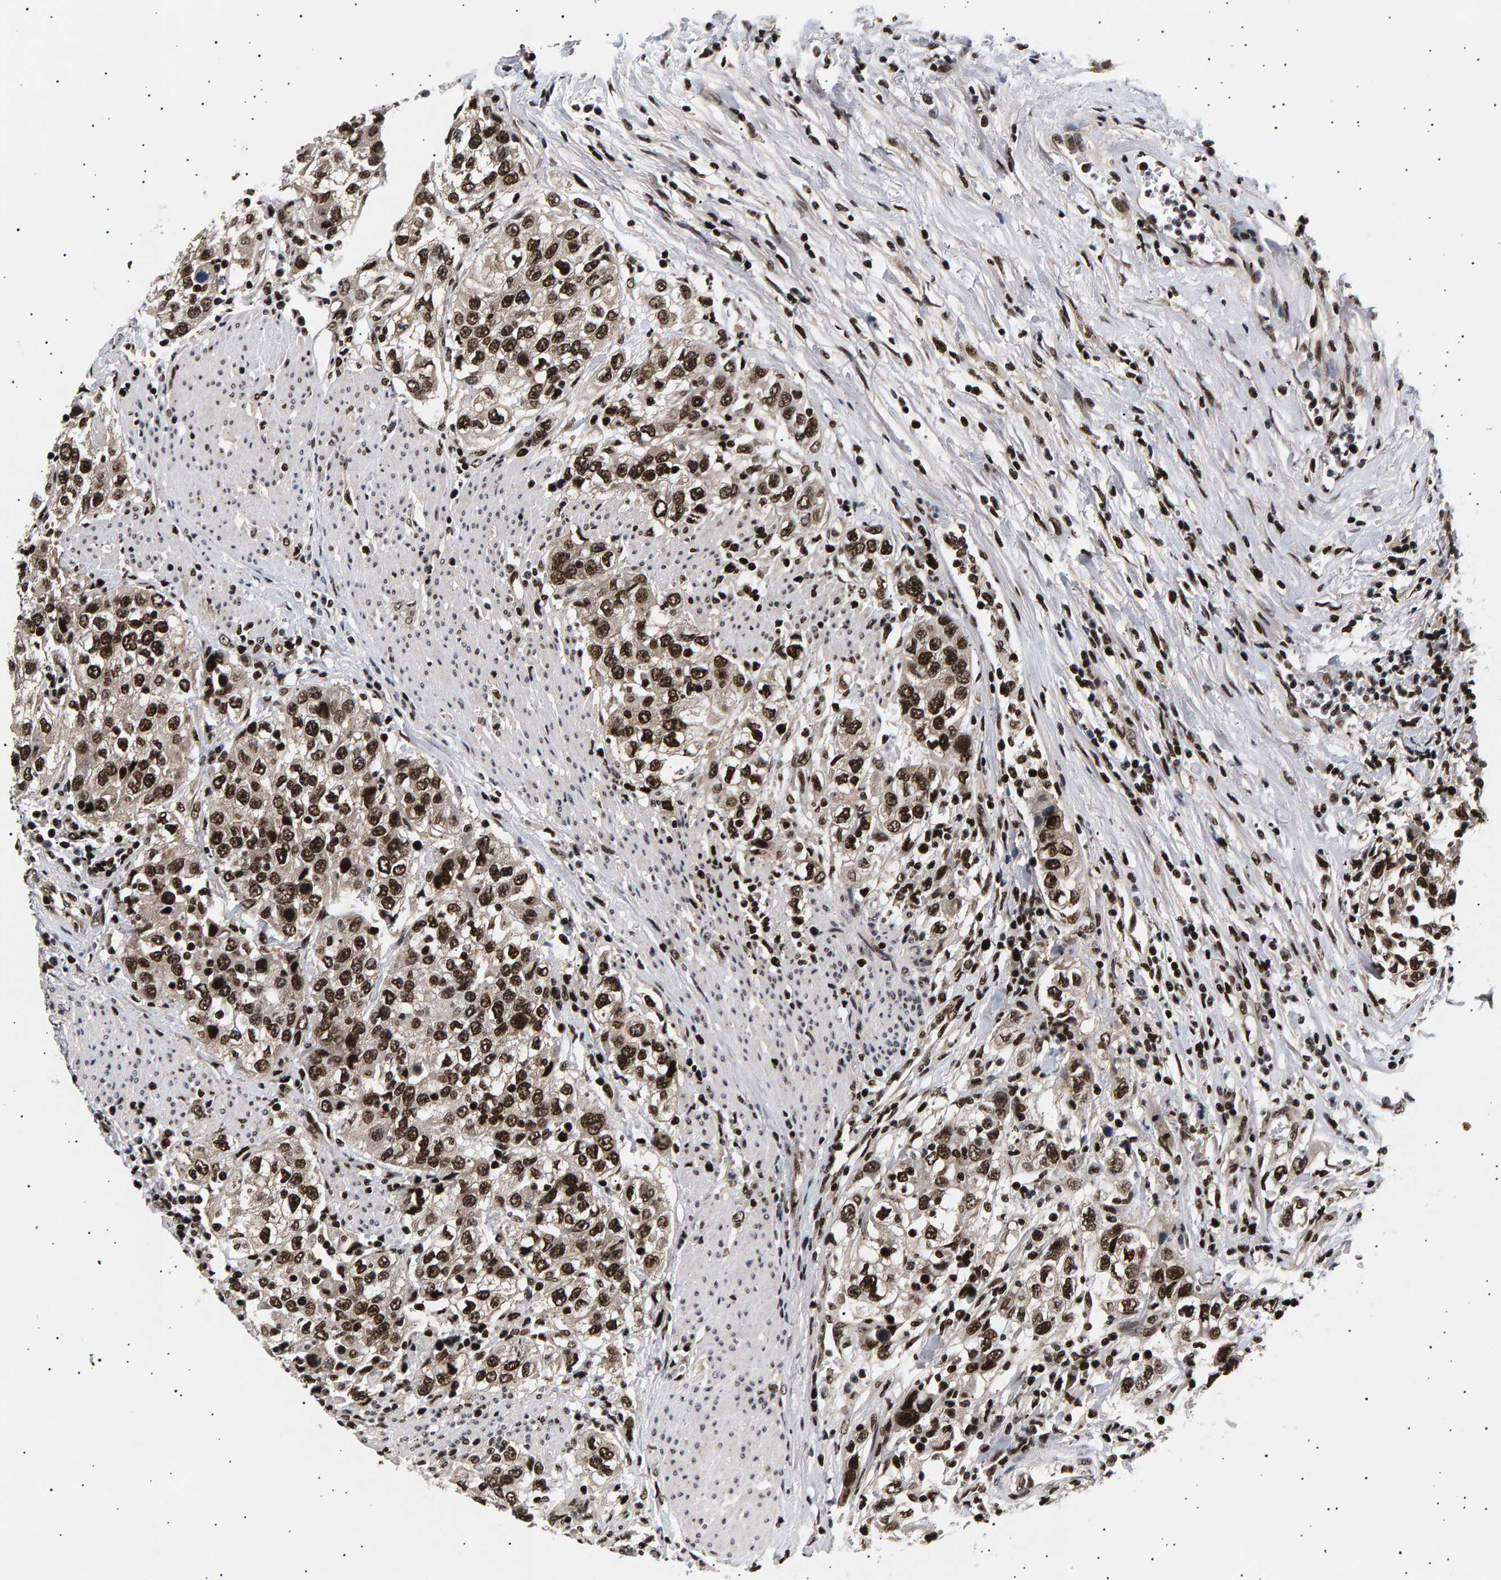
{"staining": {"intensity": "strong", "quantity": ">75%", "location": "nuclear"}, "tissue": "urothelial cancer", "cell_type": "Tumor cells", "image_type": "cancer", "snomed": [{"axis": "morphology", "description": "Urothelial carcinoma, High grade"}, {"axis": "topography", "description": "Urinary bladder"}], "caption": "IHC micrograph of neoplastic tissue: high-grade urothelial carcinoma stained using IHC shows high levels of strong protein expression localized specifically in the nuclear of tumor cells, appearing as a nuclear brown color.", "gene": "ANKRD40", "patient": {"sex": "female", "age": 80}}